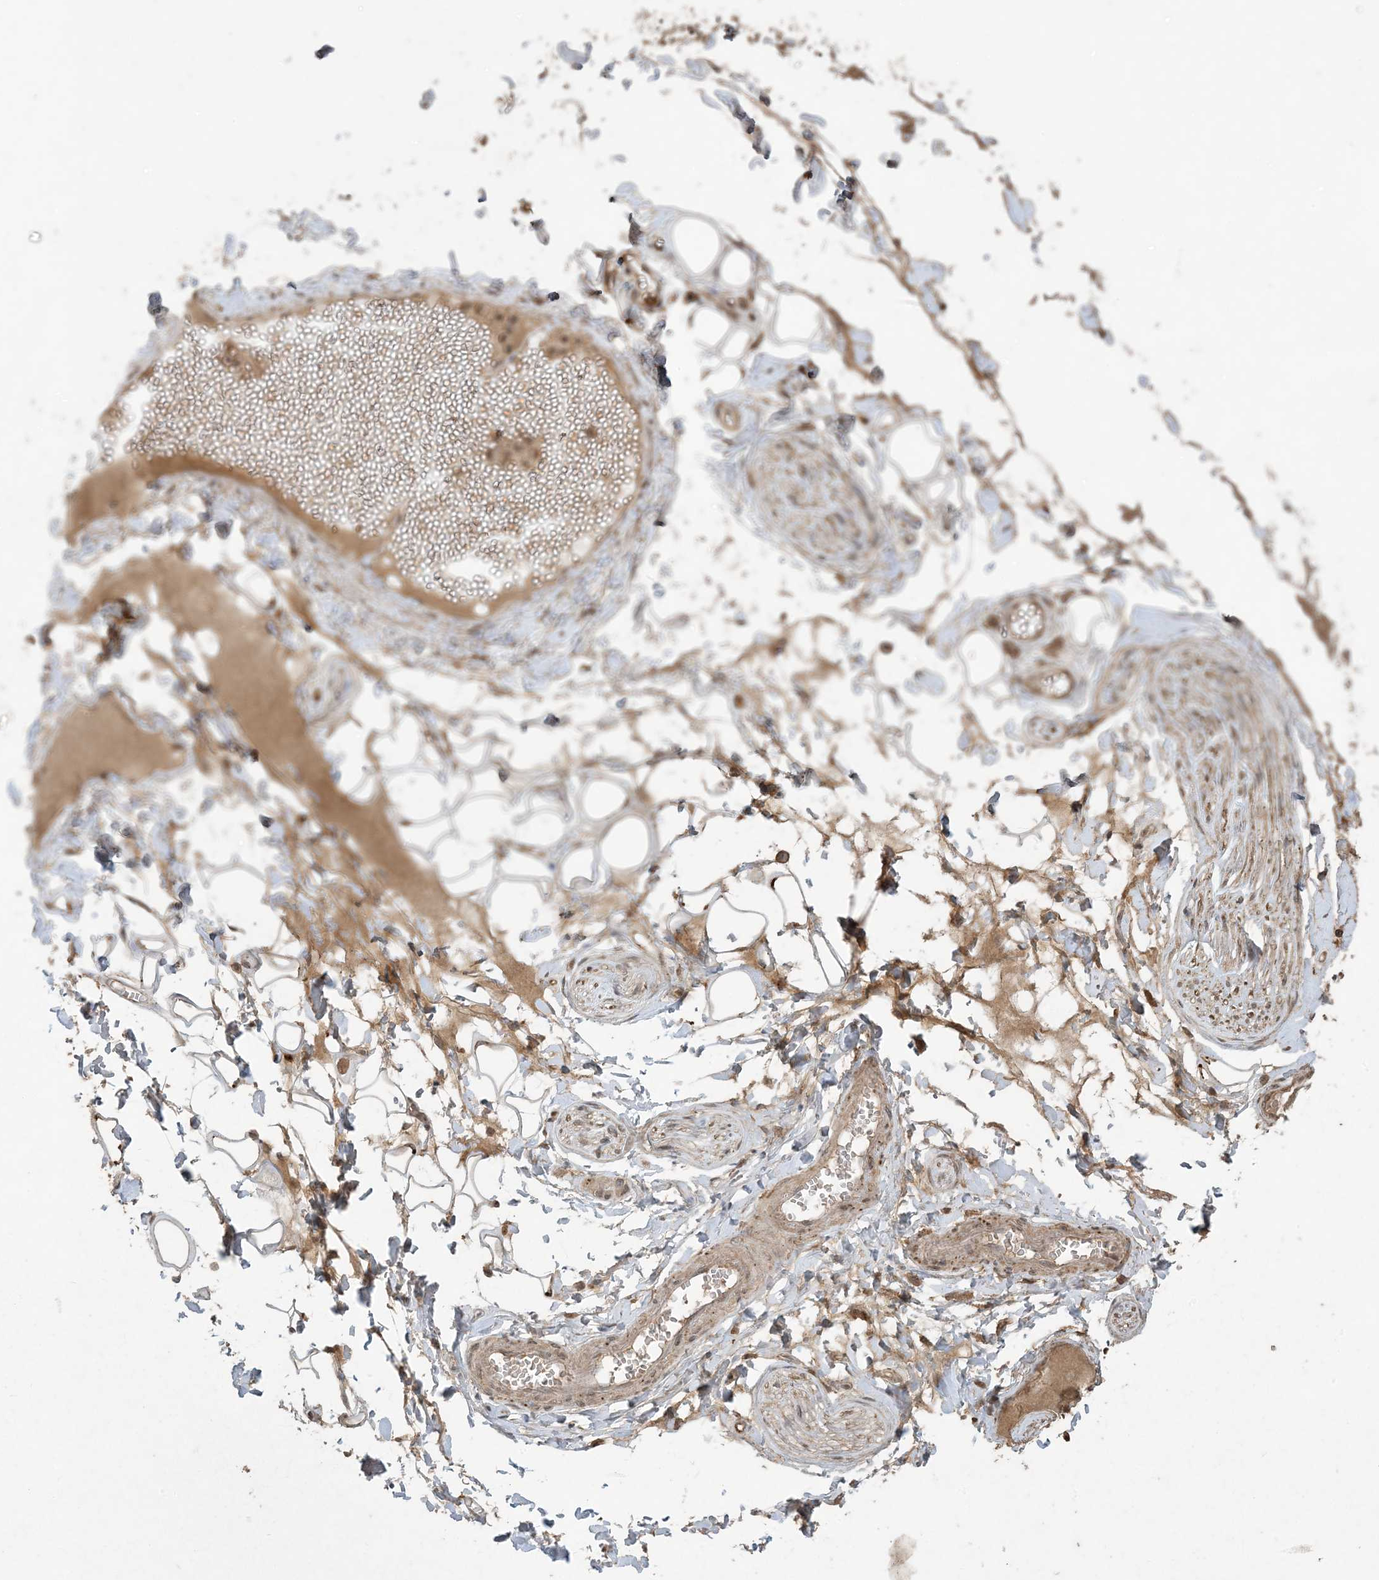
{"staining": {"intensity": "moderate", "quantity": "25%-75%", "location": "cytoplasmic/membranous"}, "tissue": "adipose tissue", "cell_type": "Adipocytes", "image_type": "normal", "snomed": [{"axis": "morphology", "description": "Normal tissue, NOS"}, {"axis": "morphology", "description": "Inflammation, NOS"}, {"axis": "topography", "description": "Salivary gland"}, {"axis": "topography", "description": "Peripheral nerve tissue"}], "caption": "Protein staining of normal adipose tissue shows moderate cytoplasmic/membranous positivity in approximately 25%-75% of adipocytes. (DAB = brown stain, brightfield microscopy at high magnification).", "gene": "EFCAB8", "patient": {"sex": "female", "age": 75}}